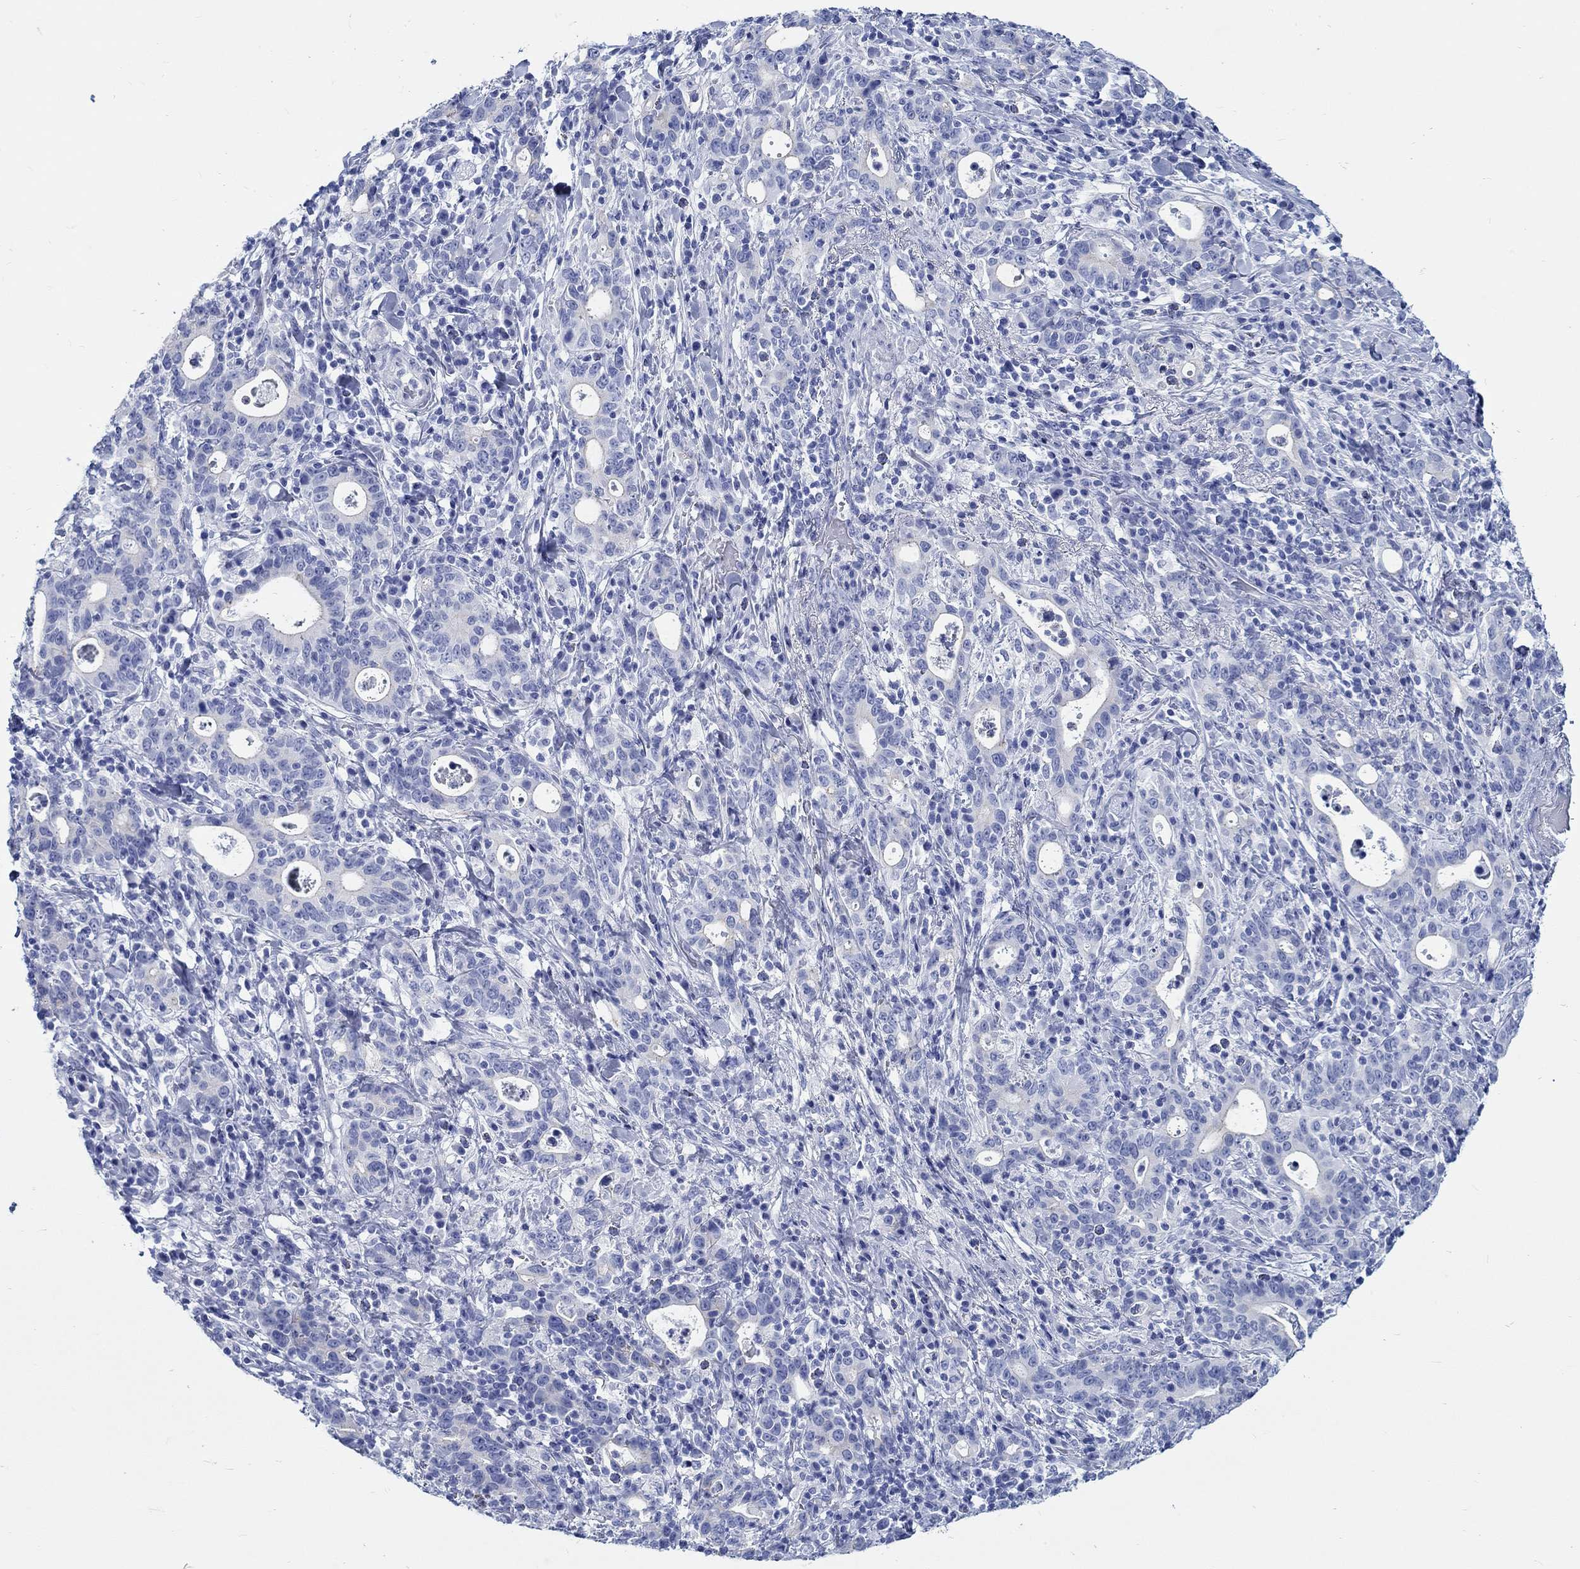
{"staining": {"intensity": "negative", "quantity": "none", "location": "none"}, "tissue": "stomach cancer", "cell_type": "Tumor cells", "image_type": "cancer", "snomed": [{"axis": "morphology", "description": "Adenocarcinoma, NOS"}, {"axis": "topography", "description": "Stomach"}], "caption": "This is an IHC micrograph of stomach cancer (adenocarcinoma). There is no positivity in tumor cells.", "gene": "RD3L", "patient": {"sex": "male", "age": 79}}